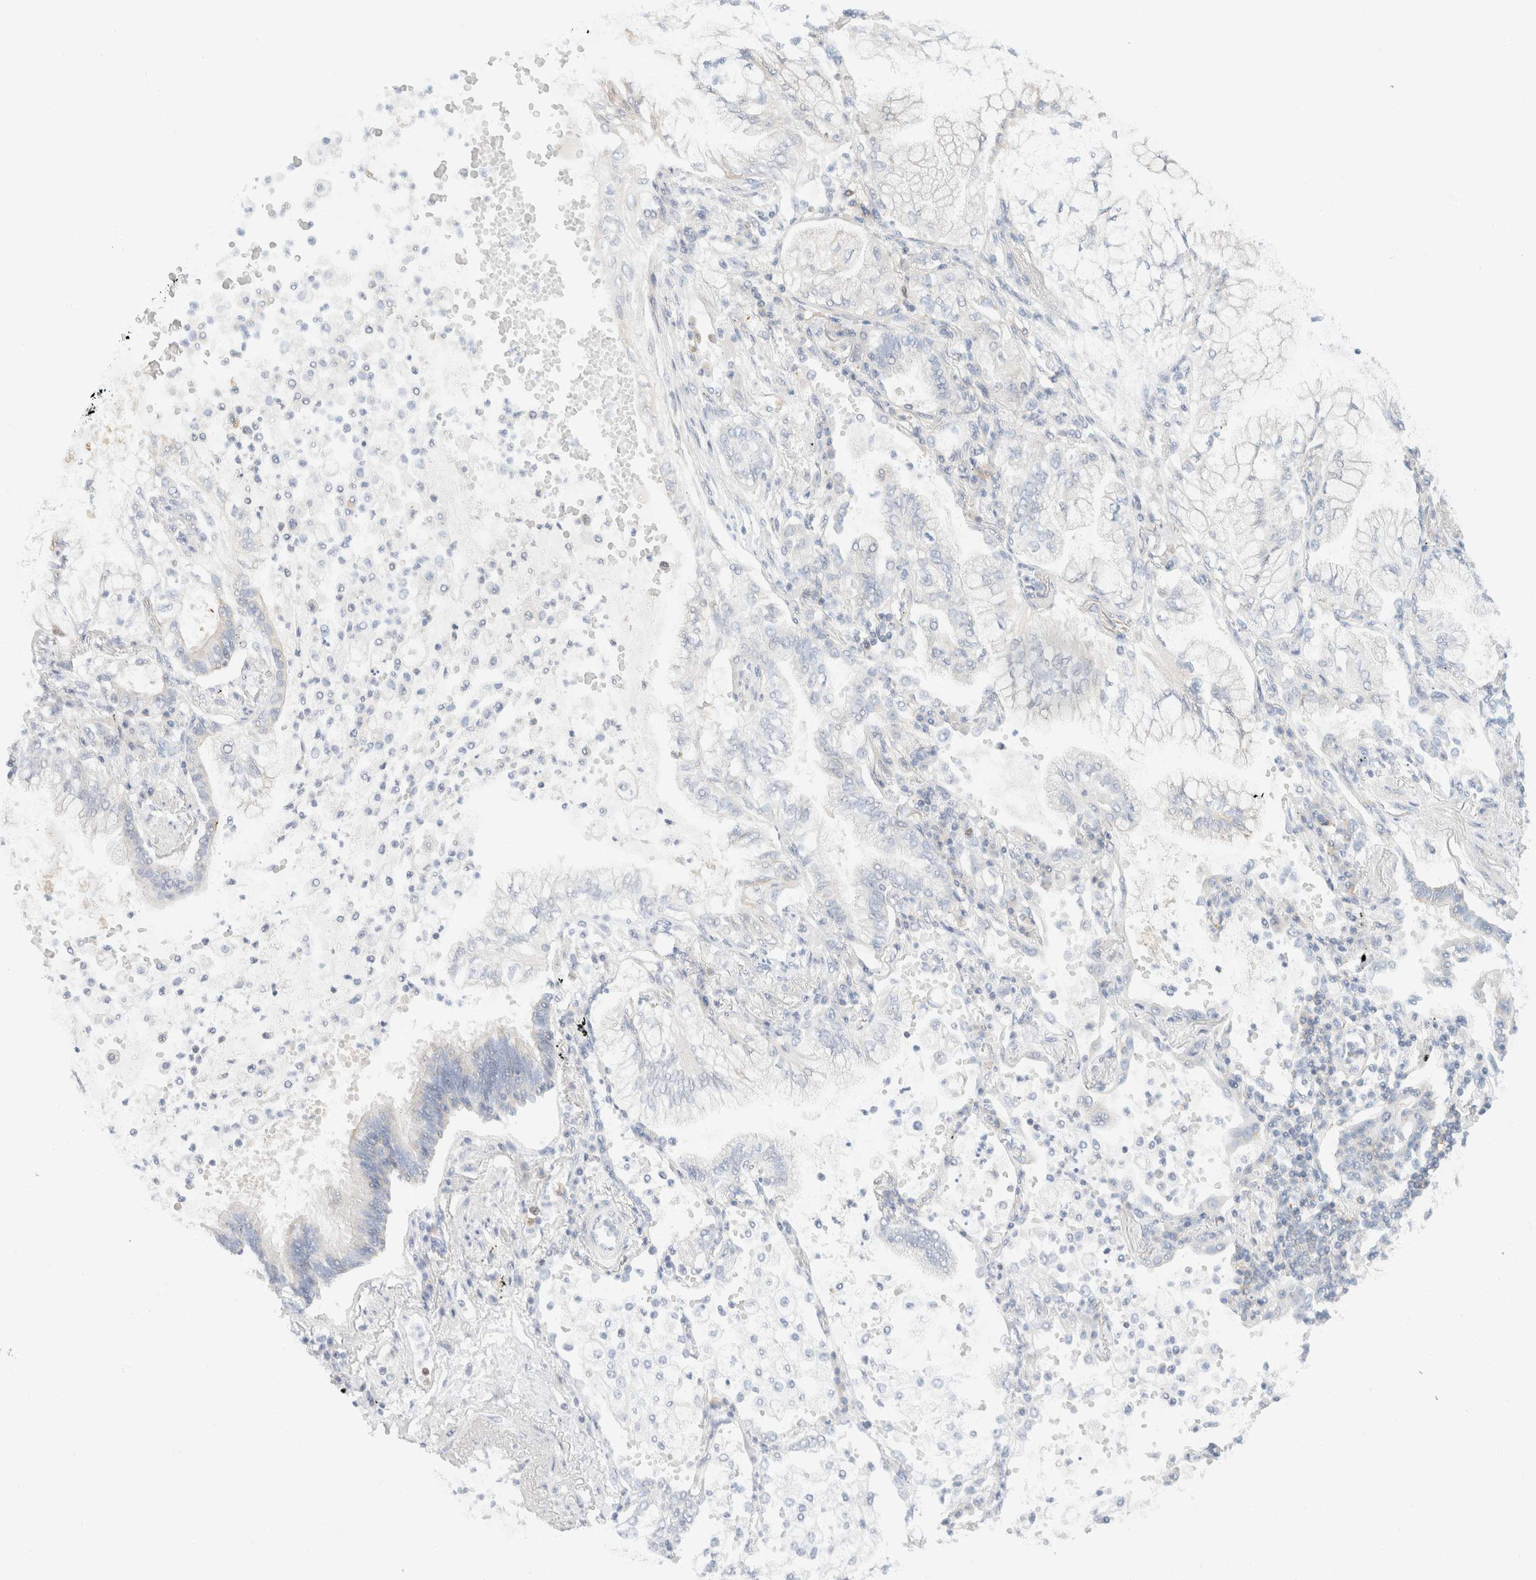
{"staining": {"intensity": "negative", "quantity": "none", "location": "none"}, "tissue": "lung cancer", "cell_type": "Tumor cells", "image_type": "cancer", "snomed": [{"axis": "morphology", "description": "Adenocarcinoma, NOS"}, {"axis": "topography", "description": "Lung"}], "caption": "Tumor cells show no significant protein staining in lung cancer (adenocarcinoma).", "gene": "SH3GLB2", "patient": {"sex": "female", "age": 70}}